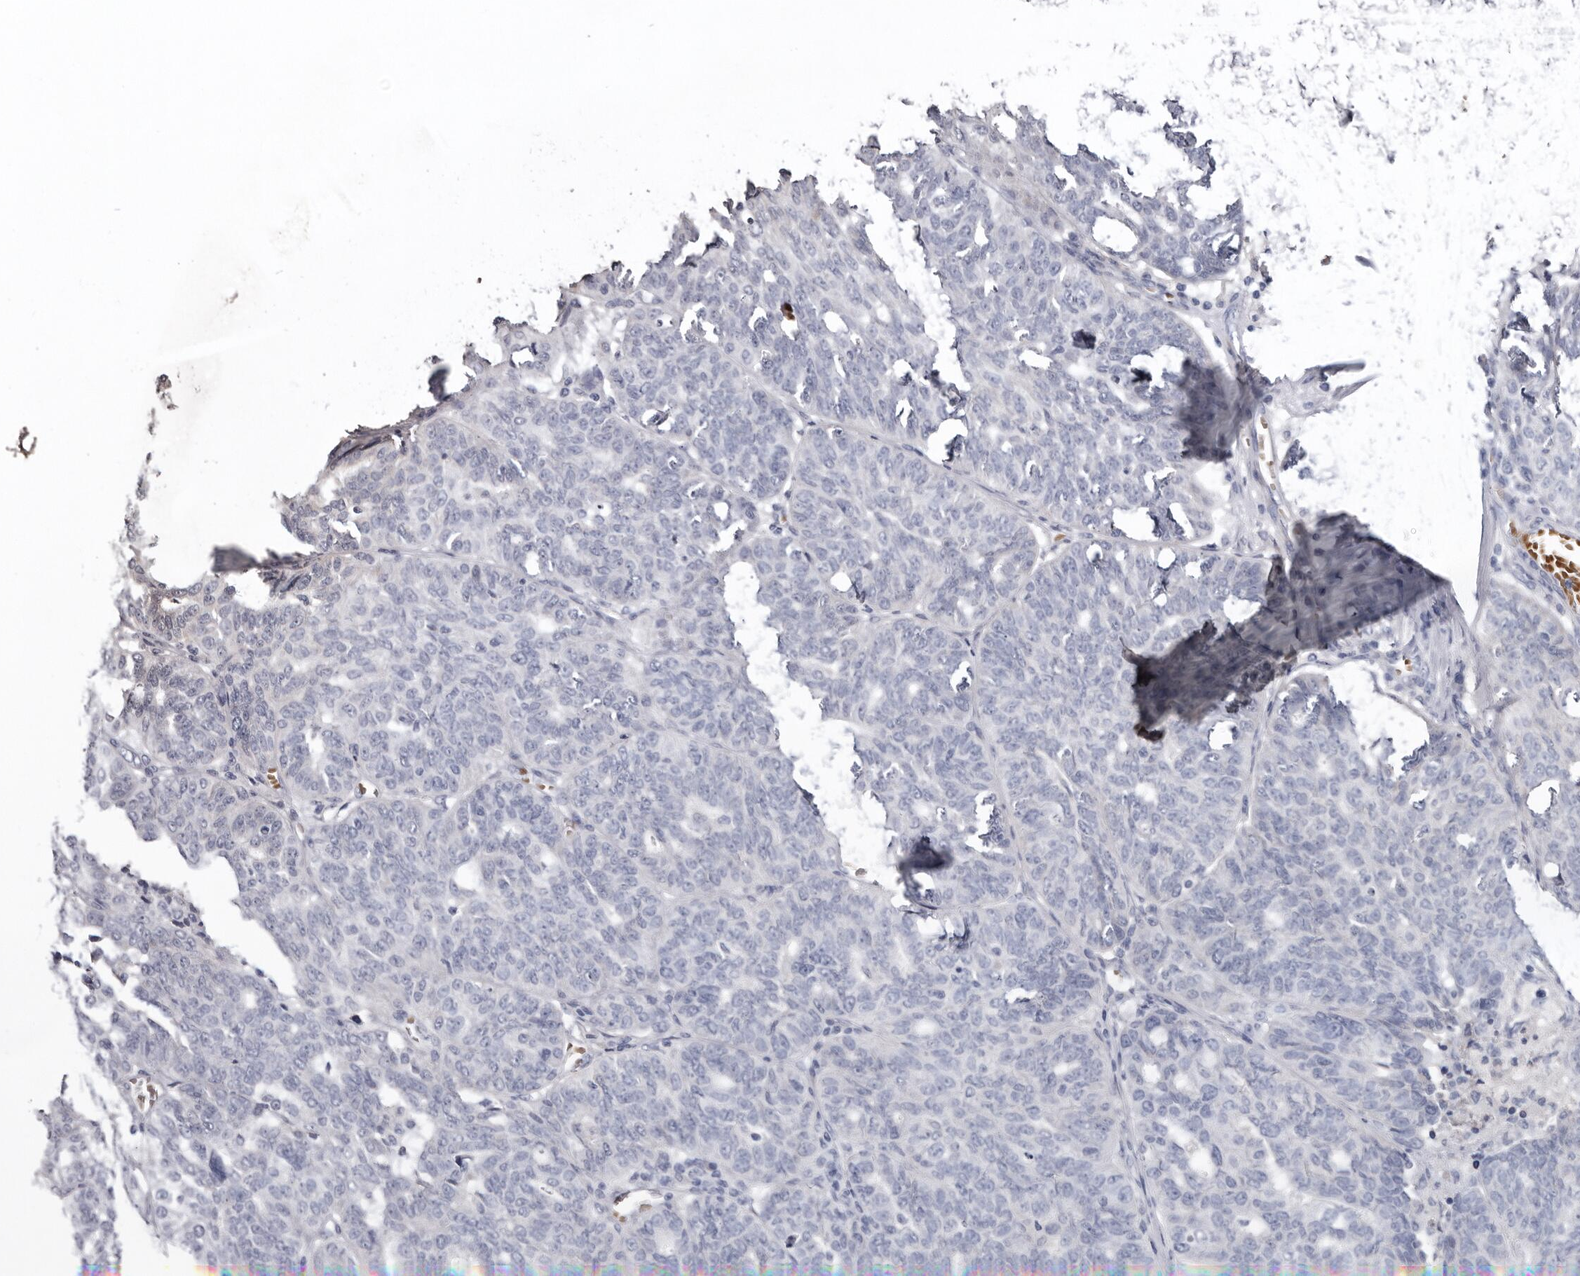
{"staining": {"intensity": "negative", "quantity": "none", "location": "none"}, "tissue": "ovarian cancer", "cell_type": "Tumor cells", "image_type": "cancer", "snomed": [{"axis": "morphology", "description": "Cystadenocarcinoma, serous, NOS"}, {"axis": "topography", "description": "Ovary"}], "caption": "The image demonstrates no staining of tumor cells in ovarian serous cystadenocarcinoma.", "gene": "NENF", "patient": {"sex": "female", "age": 59}}